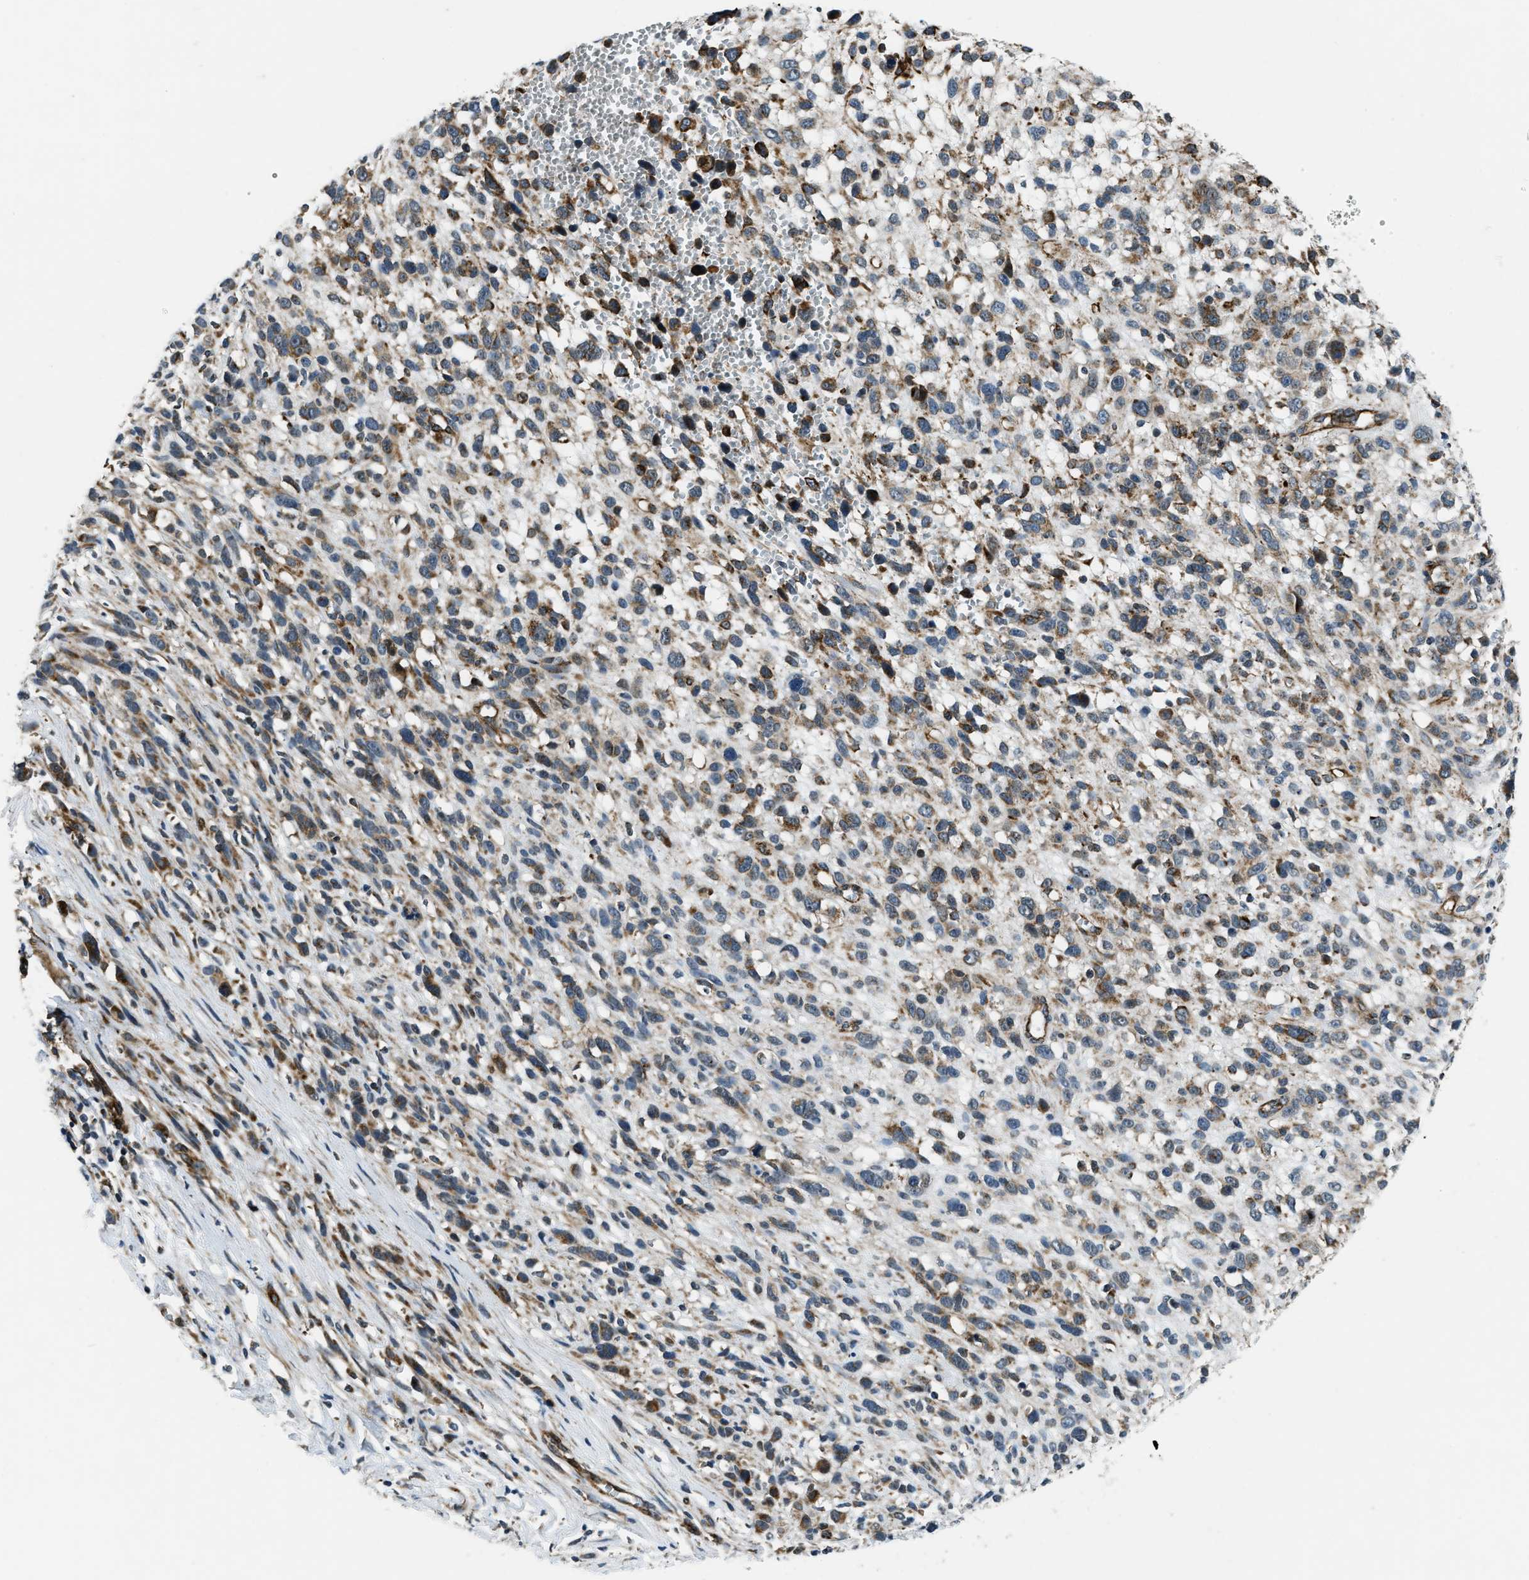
{"staining": {"intensity": "moderate", "quantity": "25%-75%", "location": "cytoplasmic/membranous"}, "tissue": "melanoma", "cell_type": "Tumor cells", "image_type": "cancer", "snomed": [{"axis": "morphology", "description": "Malignant melanoma, NOS"}, {"axis": "topography", "description": "Skin"}], "caption": "Tumor cells show medium levels of moderate cytoplasmic/membranous positivity in about 25%-75% of cells in human melanoma. (IHC, brightfield microscopy, high magnification).", "gene": "GSDME", "patient": {"sex": "female", "age": 55}}